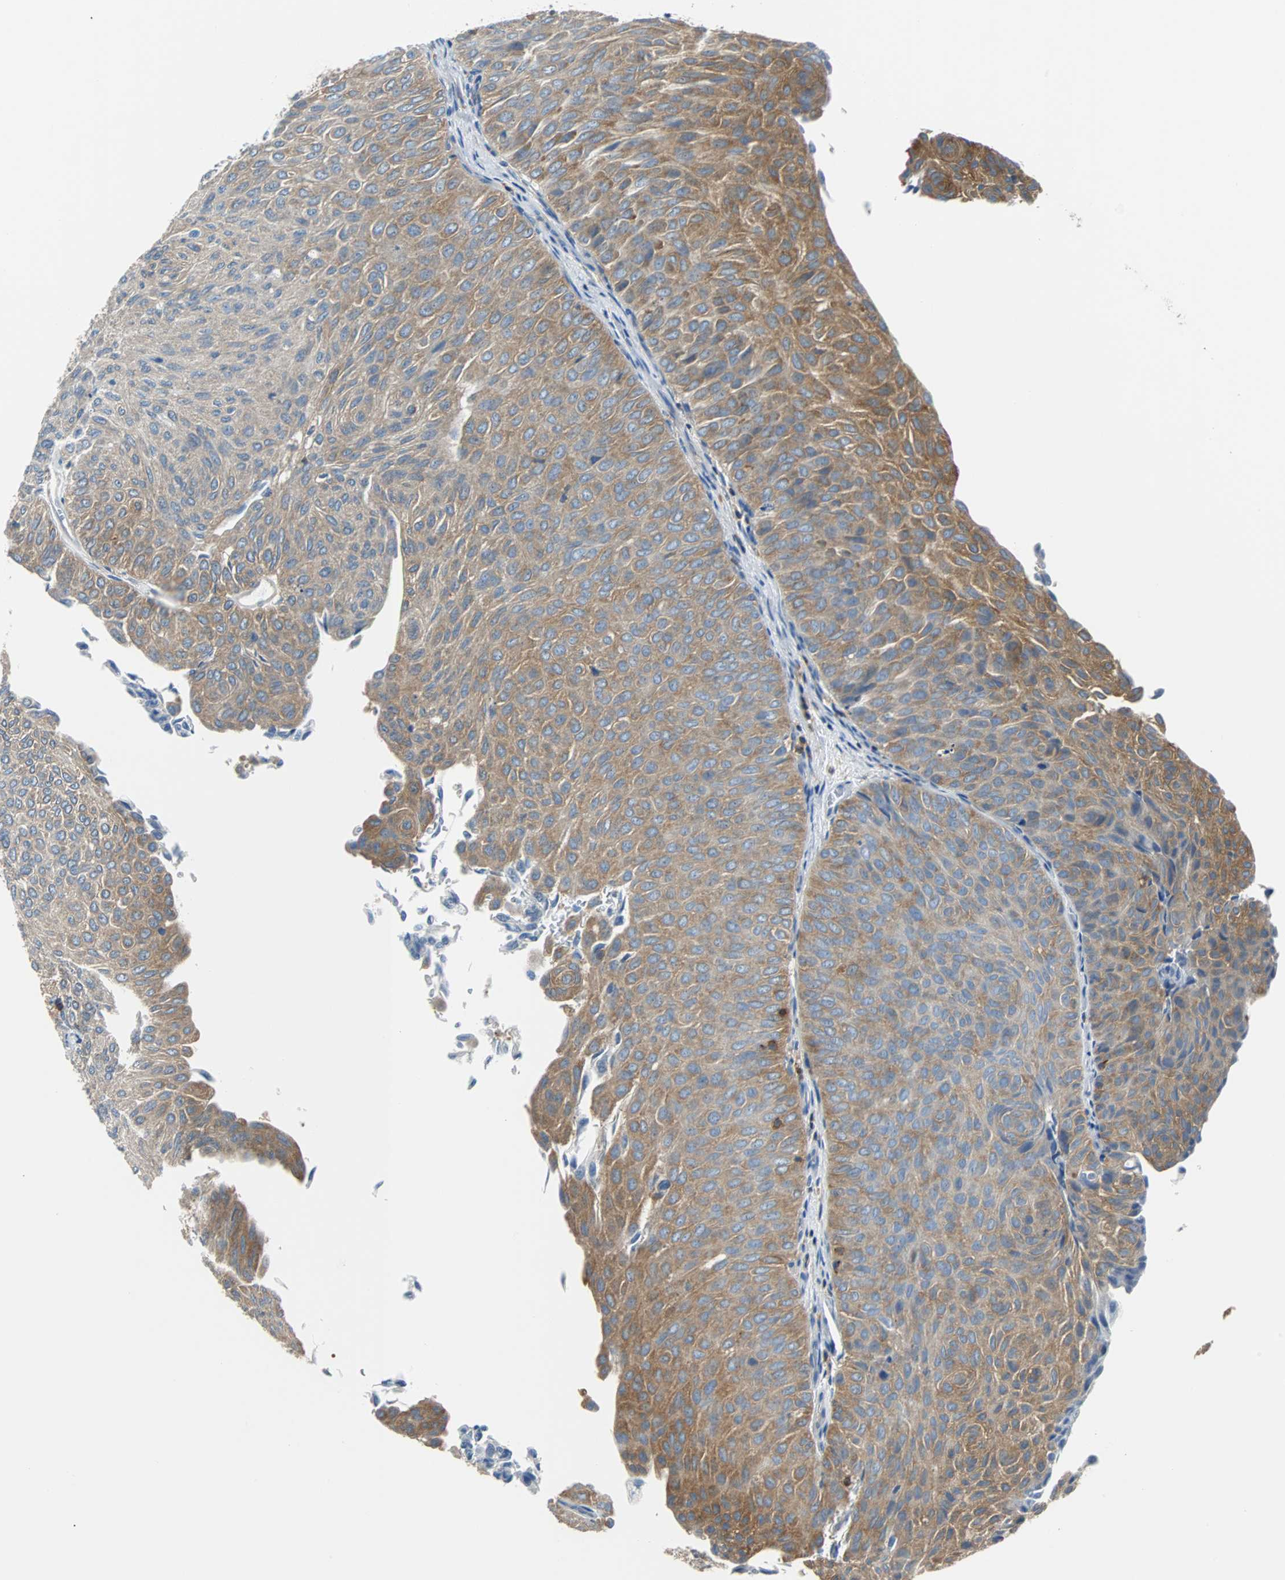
{"staining": {"intensity": "moderate", "quantity": "25%-75%", "location": "cytoplasmic/membranous"}, "tissue": "urothelial cancer", "cell_type": "Tumor cells", "image_type": "cancer", "snomed": [{"axis": "morphology", "description": "Urothelial carcinoma, Low grade"}, {"axis": "topography", "description": "Urinary bladder"}], "caption": "High-power microscopy captured an IHC histopathology image of low-grade urothelial carcinoma, revealing moderate cytoplasmic/membranous expression in approximately 25%-75% of tumor cells. (IHC, brightfield microscopy, high magnification).", "gene": "TSC22D4", "patient": {"sex": "male", "age": 78}}